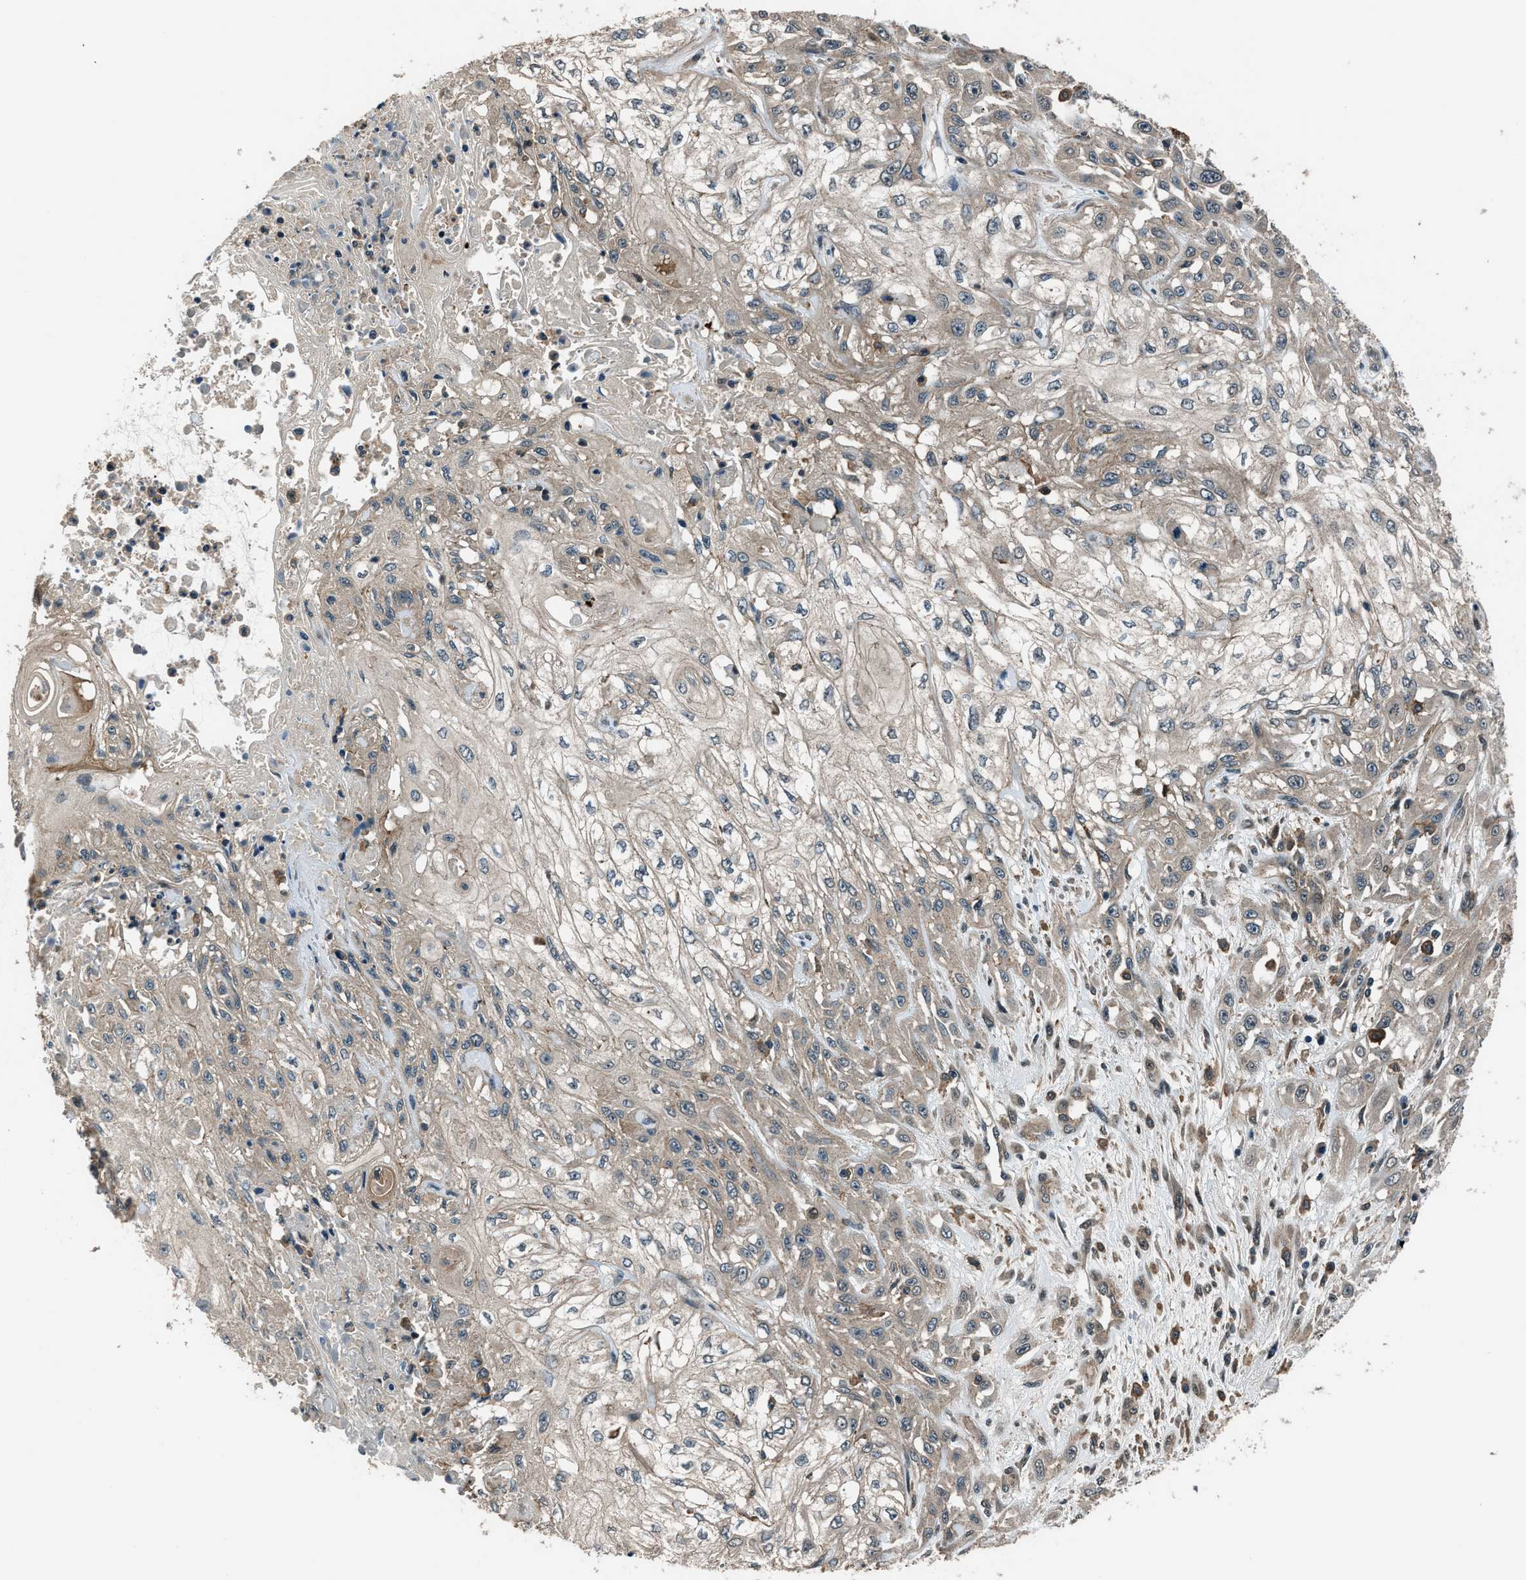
{"staining": {"intensity": "negative", "quantity": "none", "location": "none"}, "tissue": "skin cancer", "cell_type": "Tumor cells", "image_type": "cancer", "snomed": [{"axis": "morphology", "description": "Squamous cell carcinoma, NOS"}, {"axis": "morphology", "description": "Squamous cell carcinoma, metastatic, NOS"}, {"axis": "topography", "description": "Skin"}, {"axis": "topography", "description": "Lymph node"}], "caption": "The IHC micrograph has no significant expression in tumor cells of skin cancer (squamous cell carcinoma) tissue.", "gene": "ARHGEF11", "patient": {"sex": "male", "age": 75}}